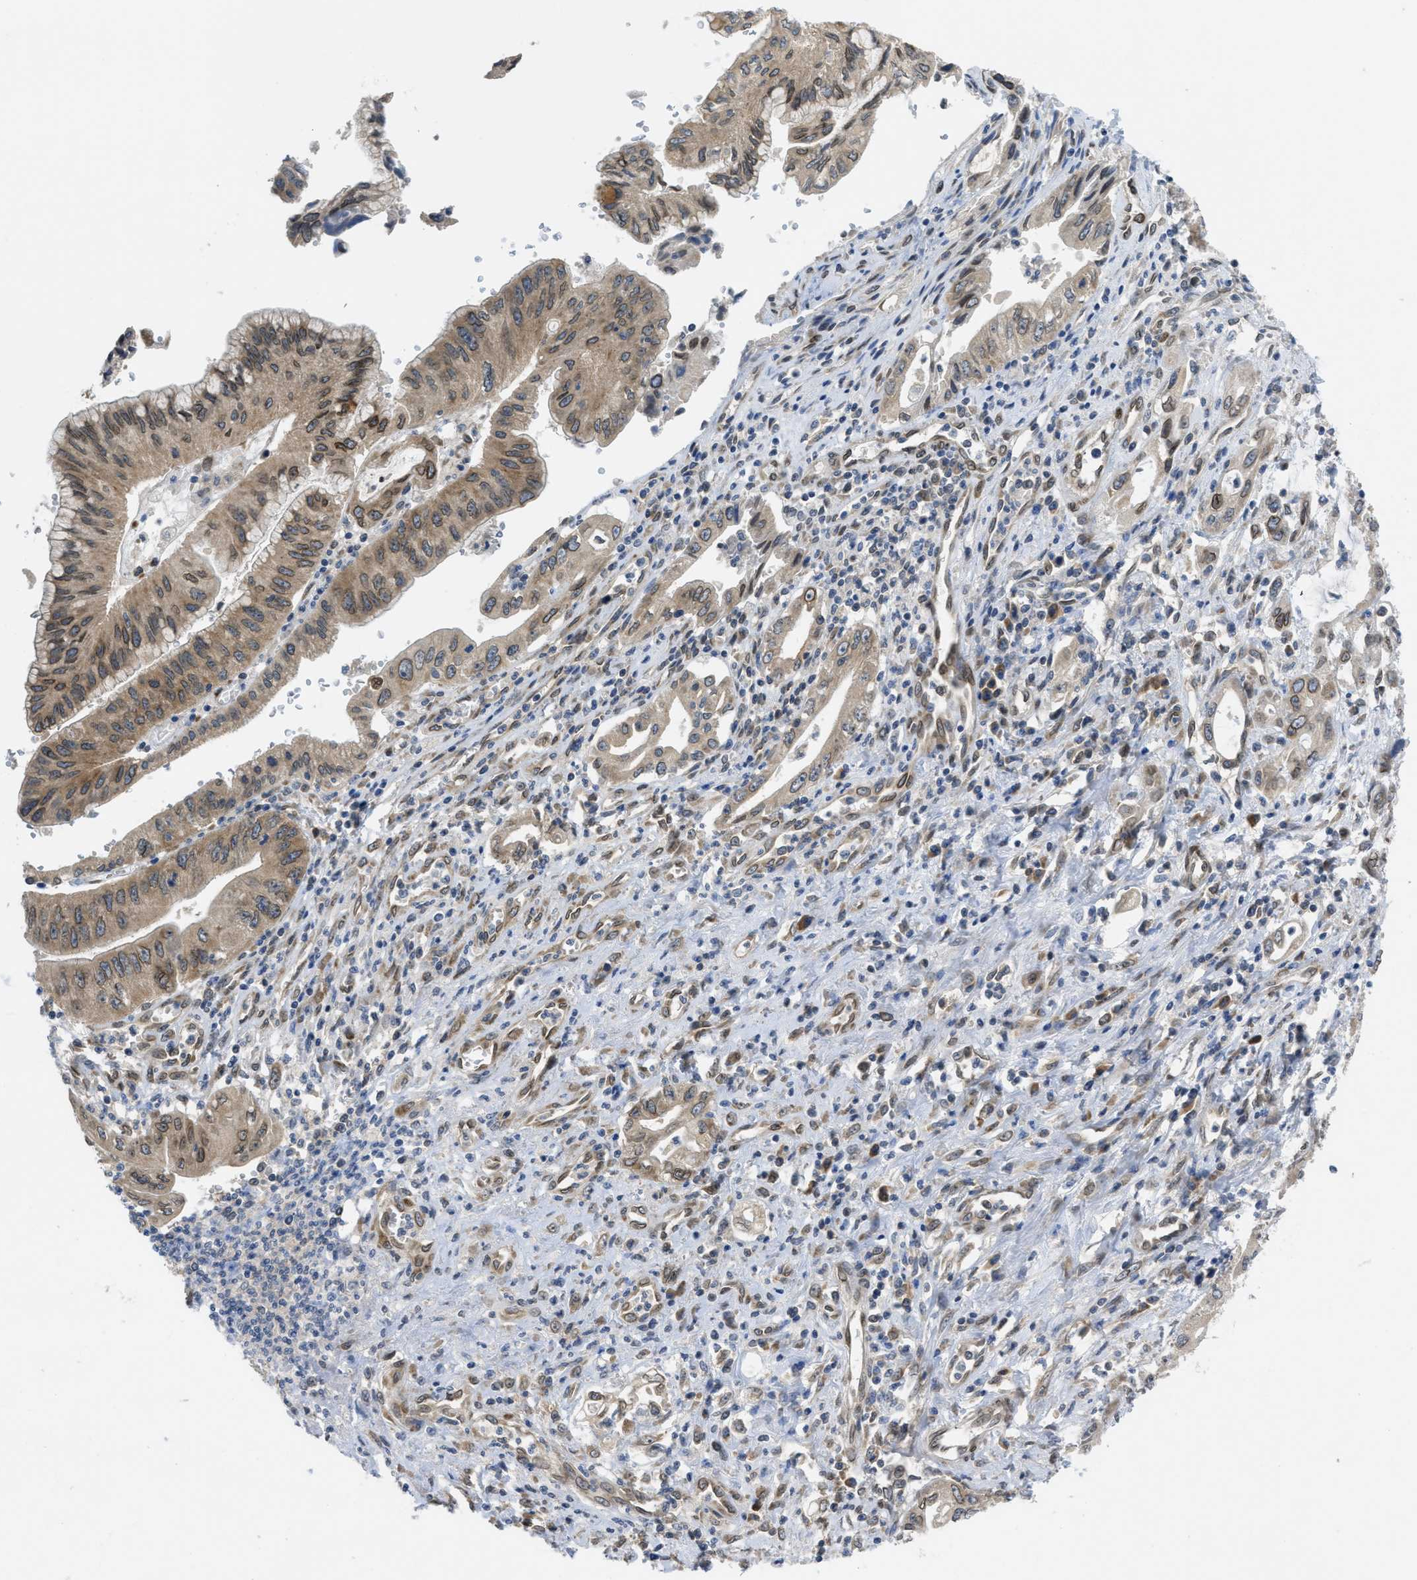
{"staining": {"intensity": "moderate", "quantity": ">75%", "location": "cytoplasmic/membranous"}, "tissue": "pancreatic cancer", "cell_type": "Tumor cells", "image_type": "cancer", "snomed": [{"axis": "morphology", "description": "Adenocarcinoma, NOS"}, {"axis": "topography", "description": "Pancreas"}], "caption": "A photomicrograph of human pancreatic cancer stained for a protein reveals moderate cytoplasmic/membranous brown staining in tumor cells. (brown staining indicates protein expression, while blue staining denotes nuclei).", "gene": "EIF2AK3", "patient": {"sex": "female", "age": 73}}